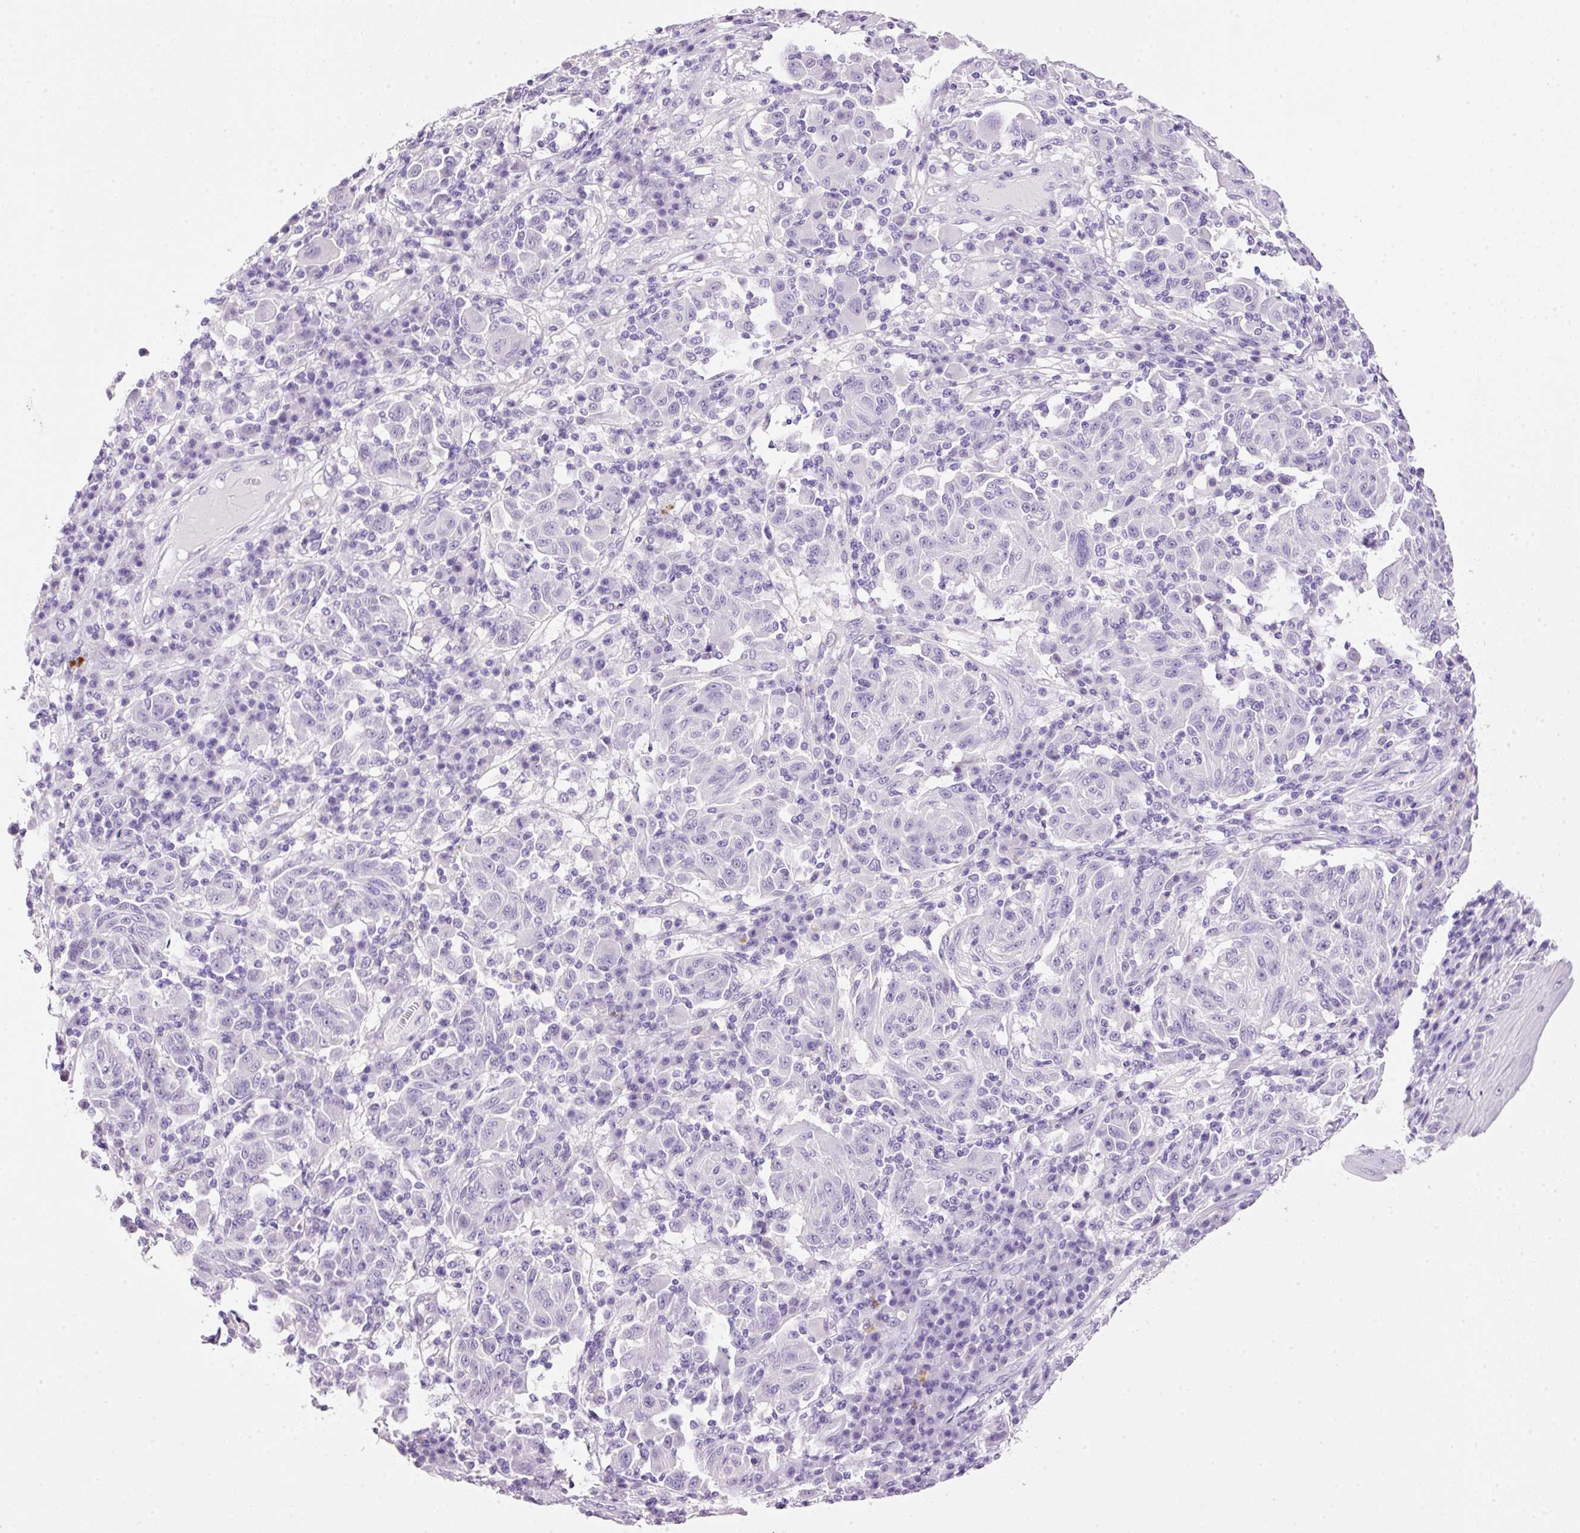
{"staining": {"intensity": "negative", "quantity": "none", "location": "none"}, "tissue": "melanoma", "cell_type": "Tumor cells", "image_type": "cancer", "snomed": [{"axis": "morphology", "description": "Malignant melanoma, NOS"}, {"axis": "topography", "description": "Skin"}], "caption": "Immunohistochemical staining of human melanoma displays no significant expression in tumor cells.", "gene": "BSND", "patient": {"sex": "male", "age": 53}}